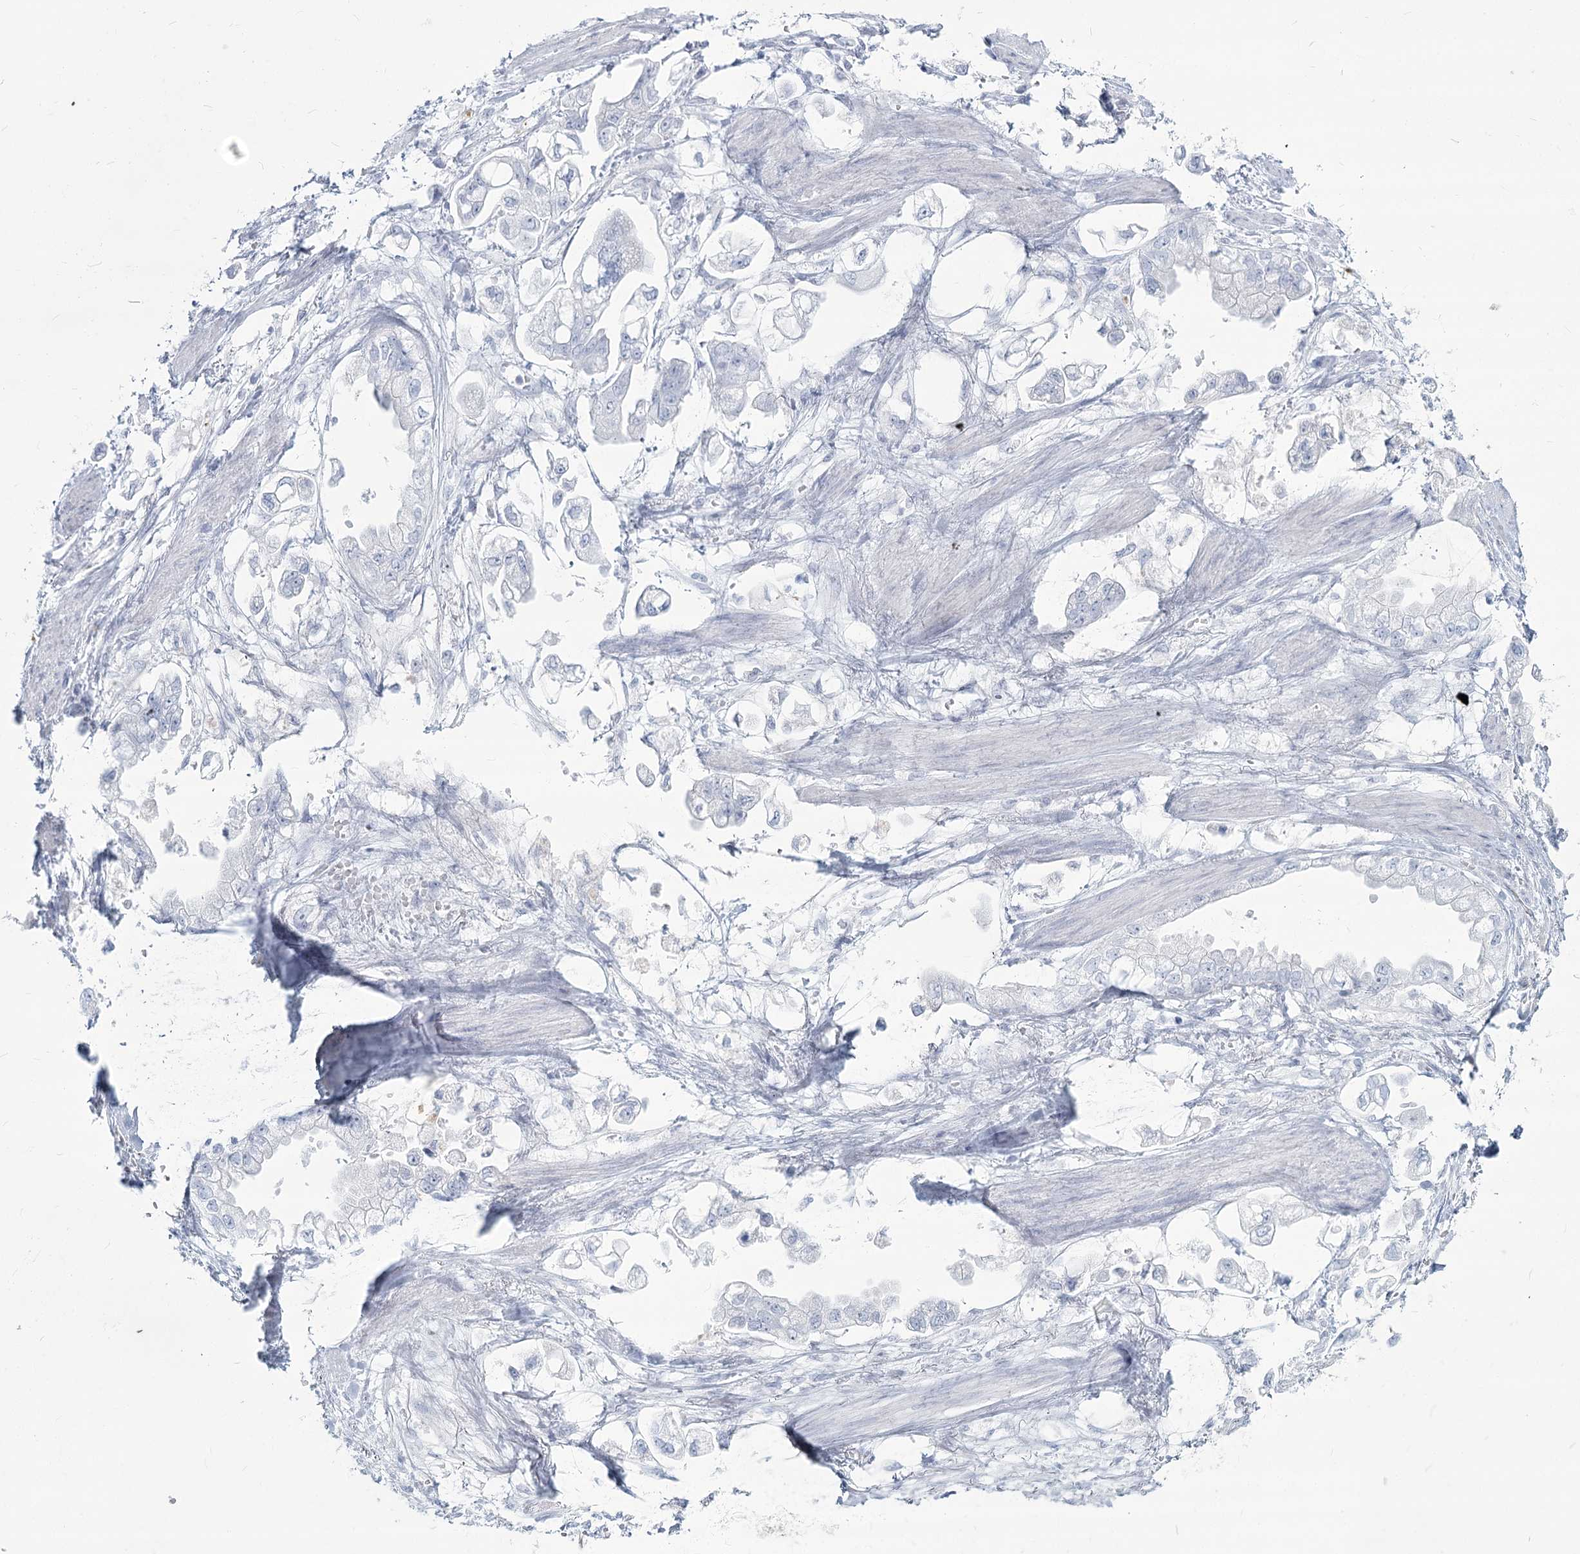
{"staining": {"intensity": "negative", "quantity": "none", "location": "none"}, "tissue": "stomach cancer", "cell_type": "Tumor cells", "image_type": "cancer", "snomed": [{"axis": "morphology", "description": "Adenocarcinoma, NOS"}, {"axis": "topography", "description": "Stomach"}], "caption": "Immunohistochemical staining of human stomach adenocarcinoma exhibits no significant staining in tumor cells.", "gene": "SLC6A19", "patient": {"sex": "male", "age": 62}}